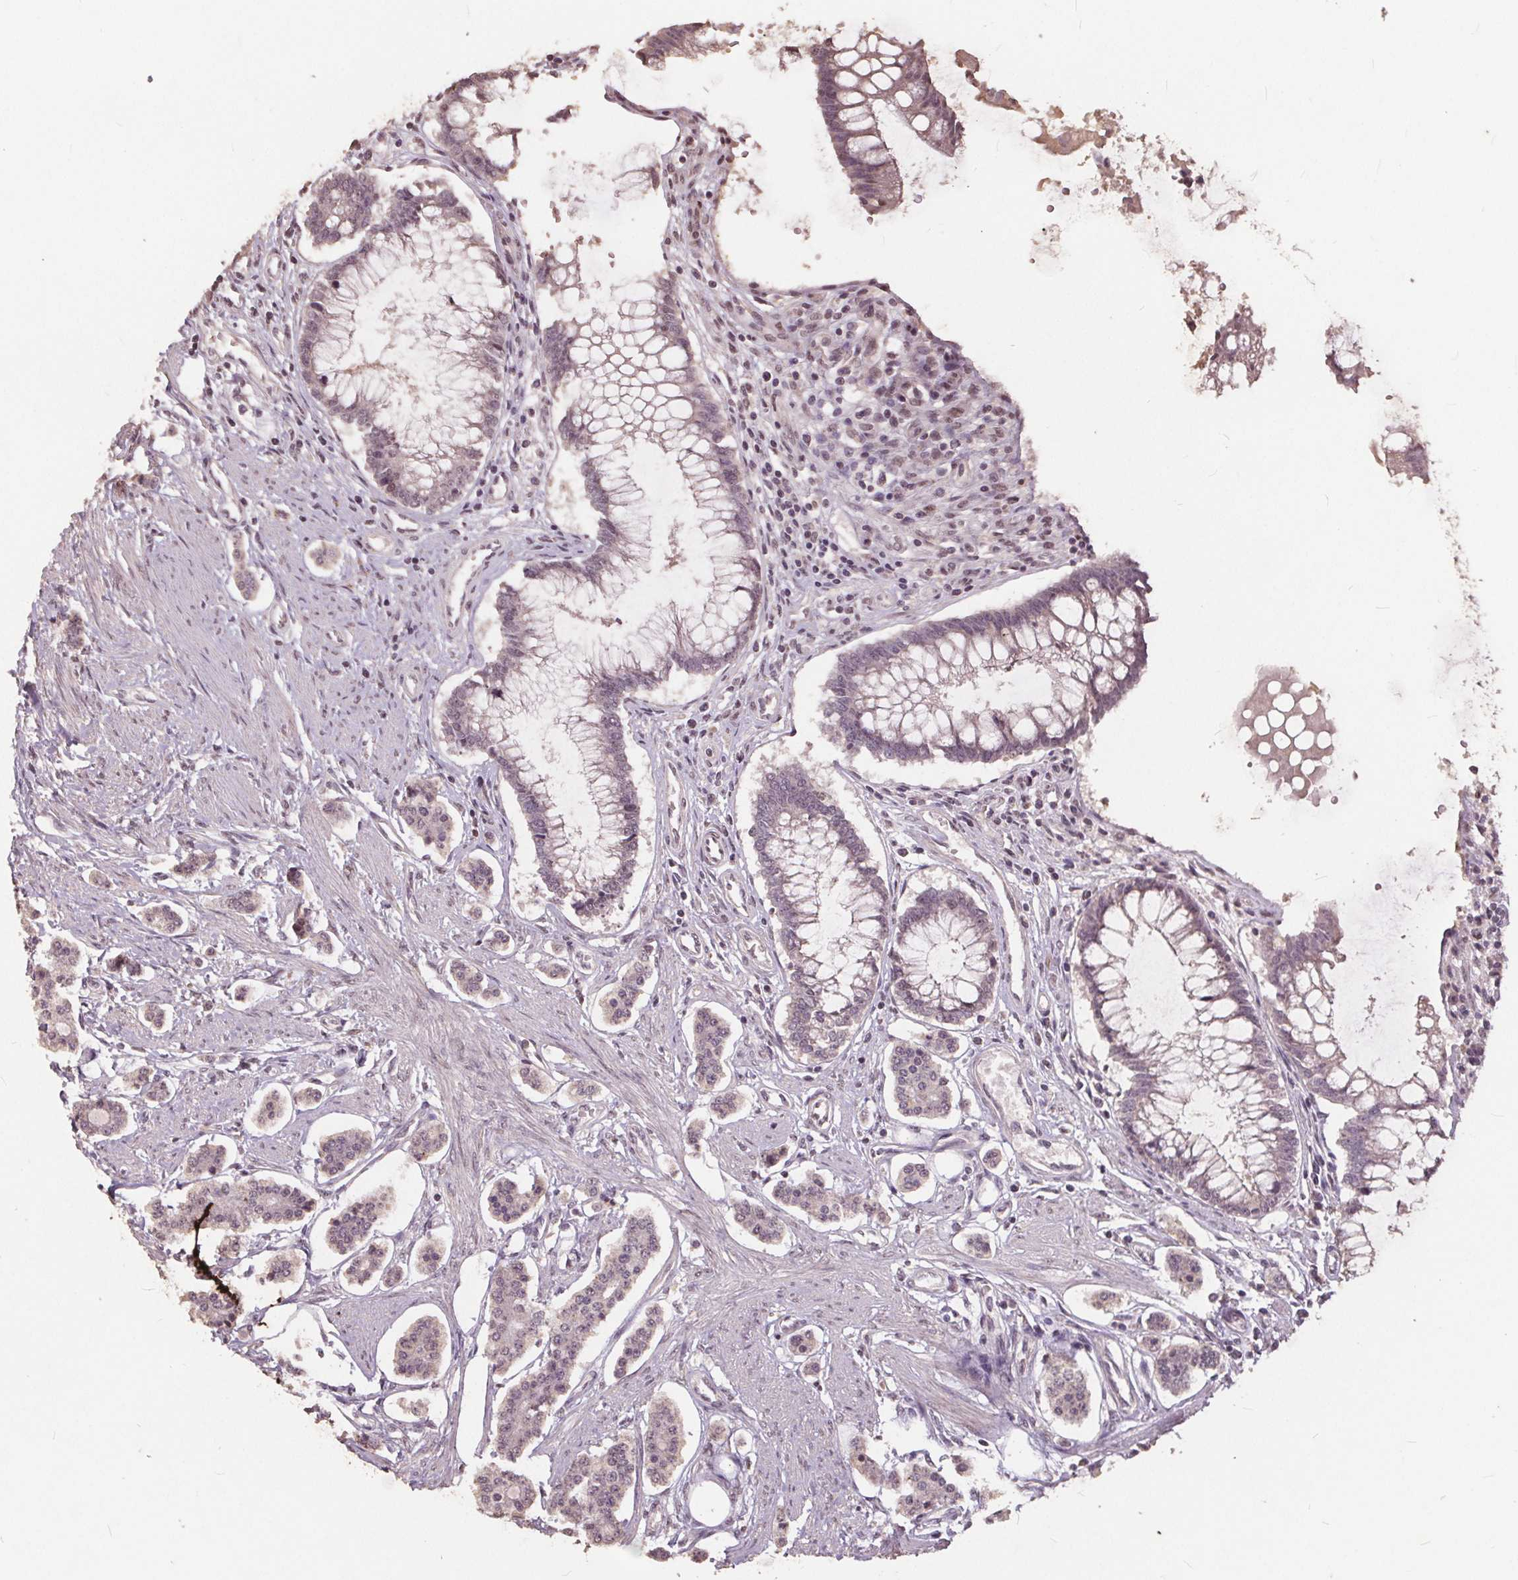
{"staining": {"intensity": "weak", "quantity": "<25%", "location": "nuclear"}, "tissue": "carcinoid", "cell_type": "Tumor cells", "image_type": "cancer", "snomed": [{"axis": "morphology", "description": "Carcinoid, malignant, NOS"}, {"axis": "topography", "description": "Small intestine"}], "caption": "Carcinoid stained for a protein using immunohistochemistry reveals no positivity tumor cells.", "gene": "DNMT3B", "patient": {"sex": "female", "age": 65}}